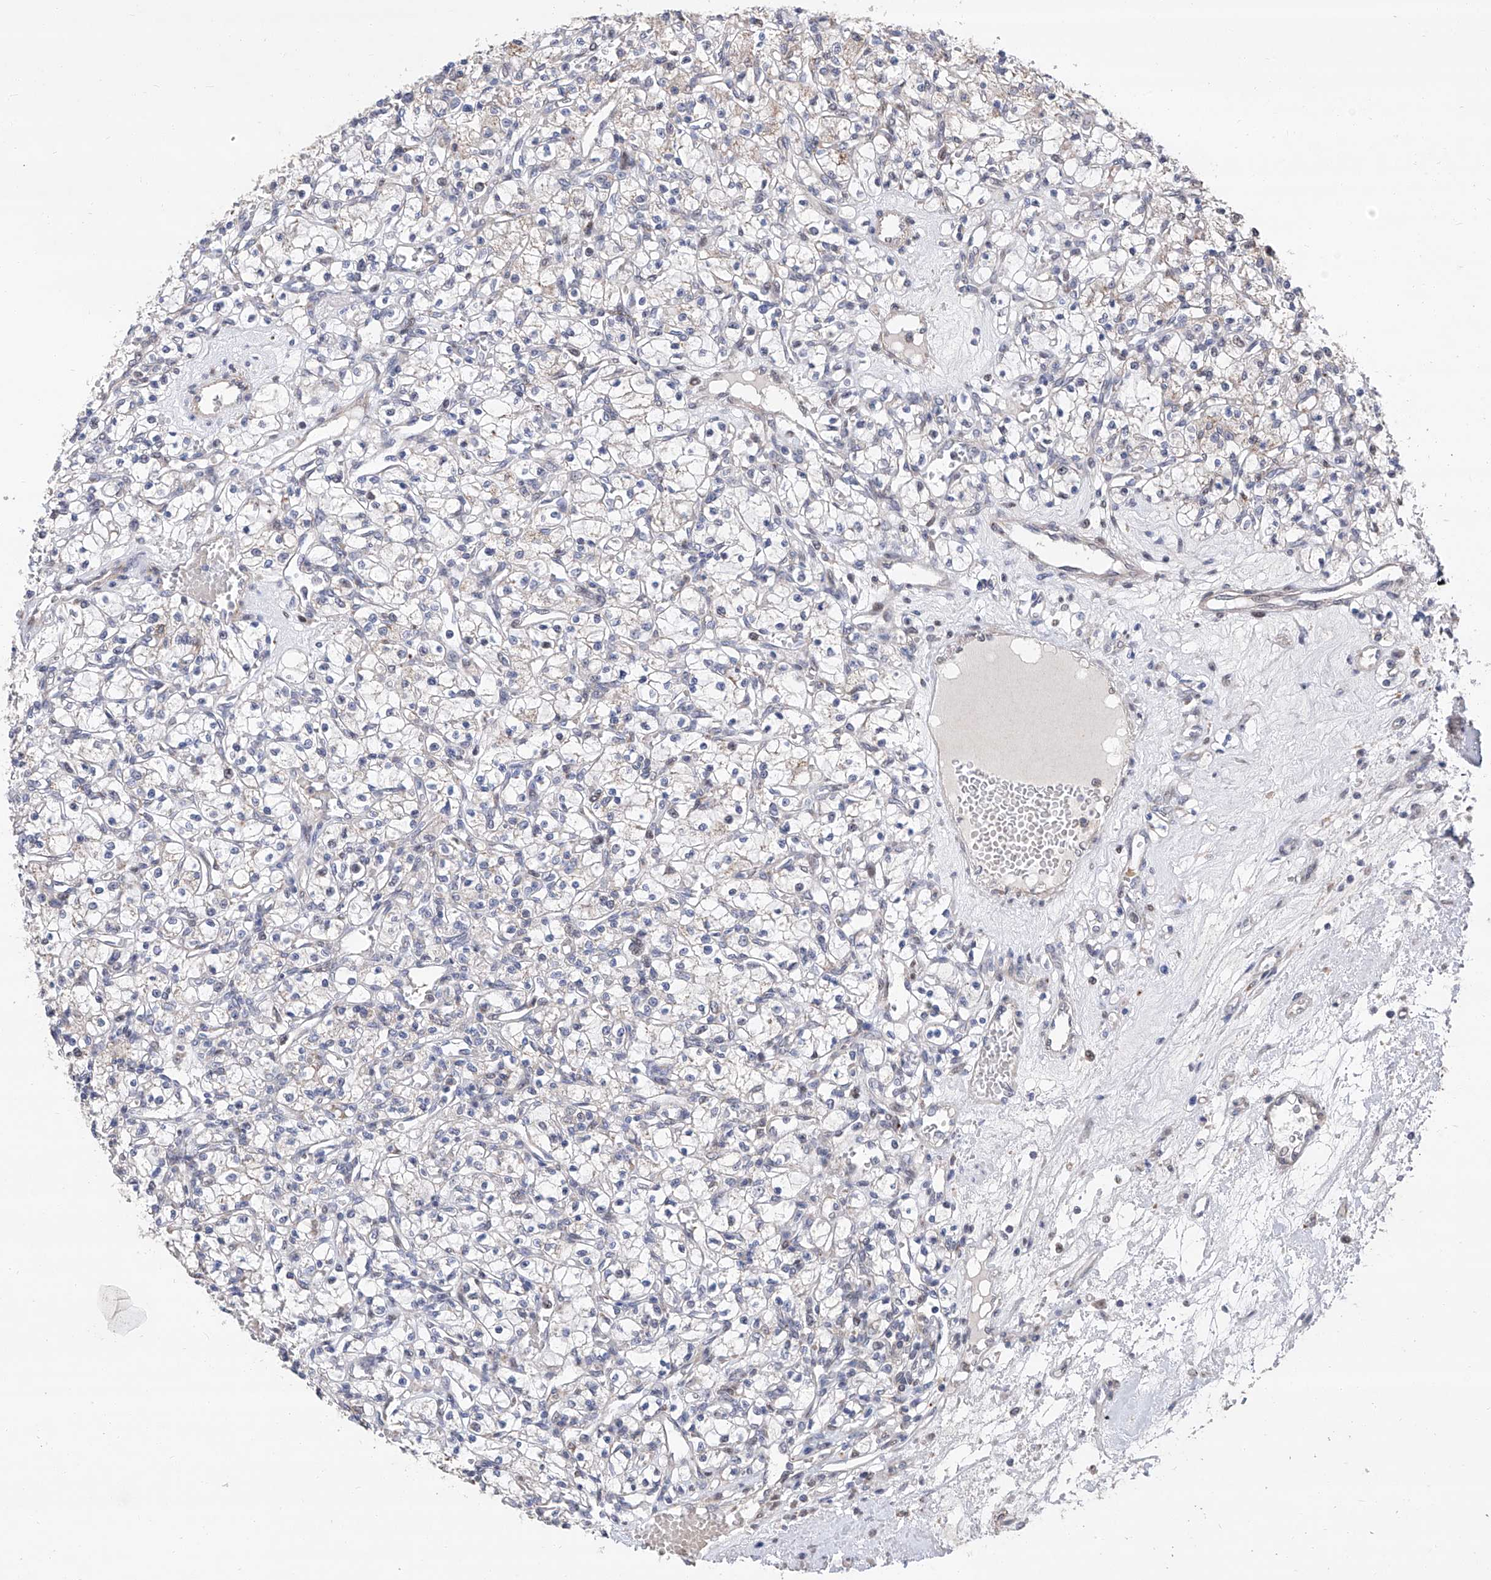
{"staining": {"intensity": "negative", "quantity": "none", "location": "none"}, "tissue": "renal cancer", "cell_type": "Tumor cells", "image_type": "cancer", "snomed": [{"axis": "morphology", "description": "Adenocarcinoma, NOS"}, {"axis": "topography", "description": "Kidney"}], "caption": "Immunohistochemistry micrograph of neoplastic tissue: renal cancer (adenocarcinoma) stained with DAB reveals no significant protein expression in tumor cells.", "gene": "FARP2", "patient": {"sex": "female", "age": 59}}